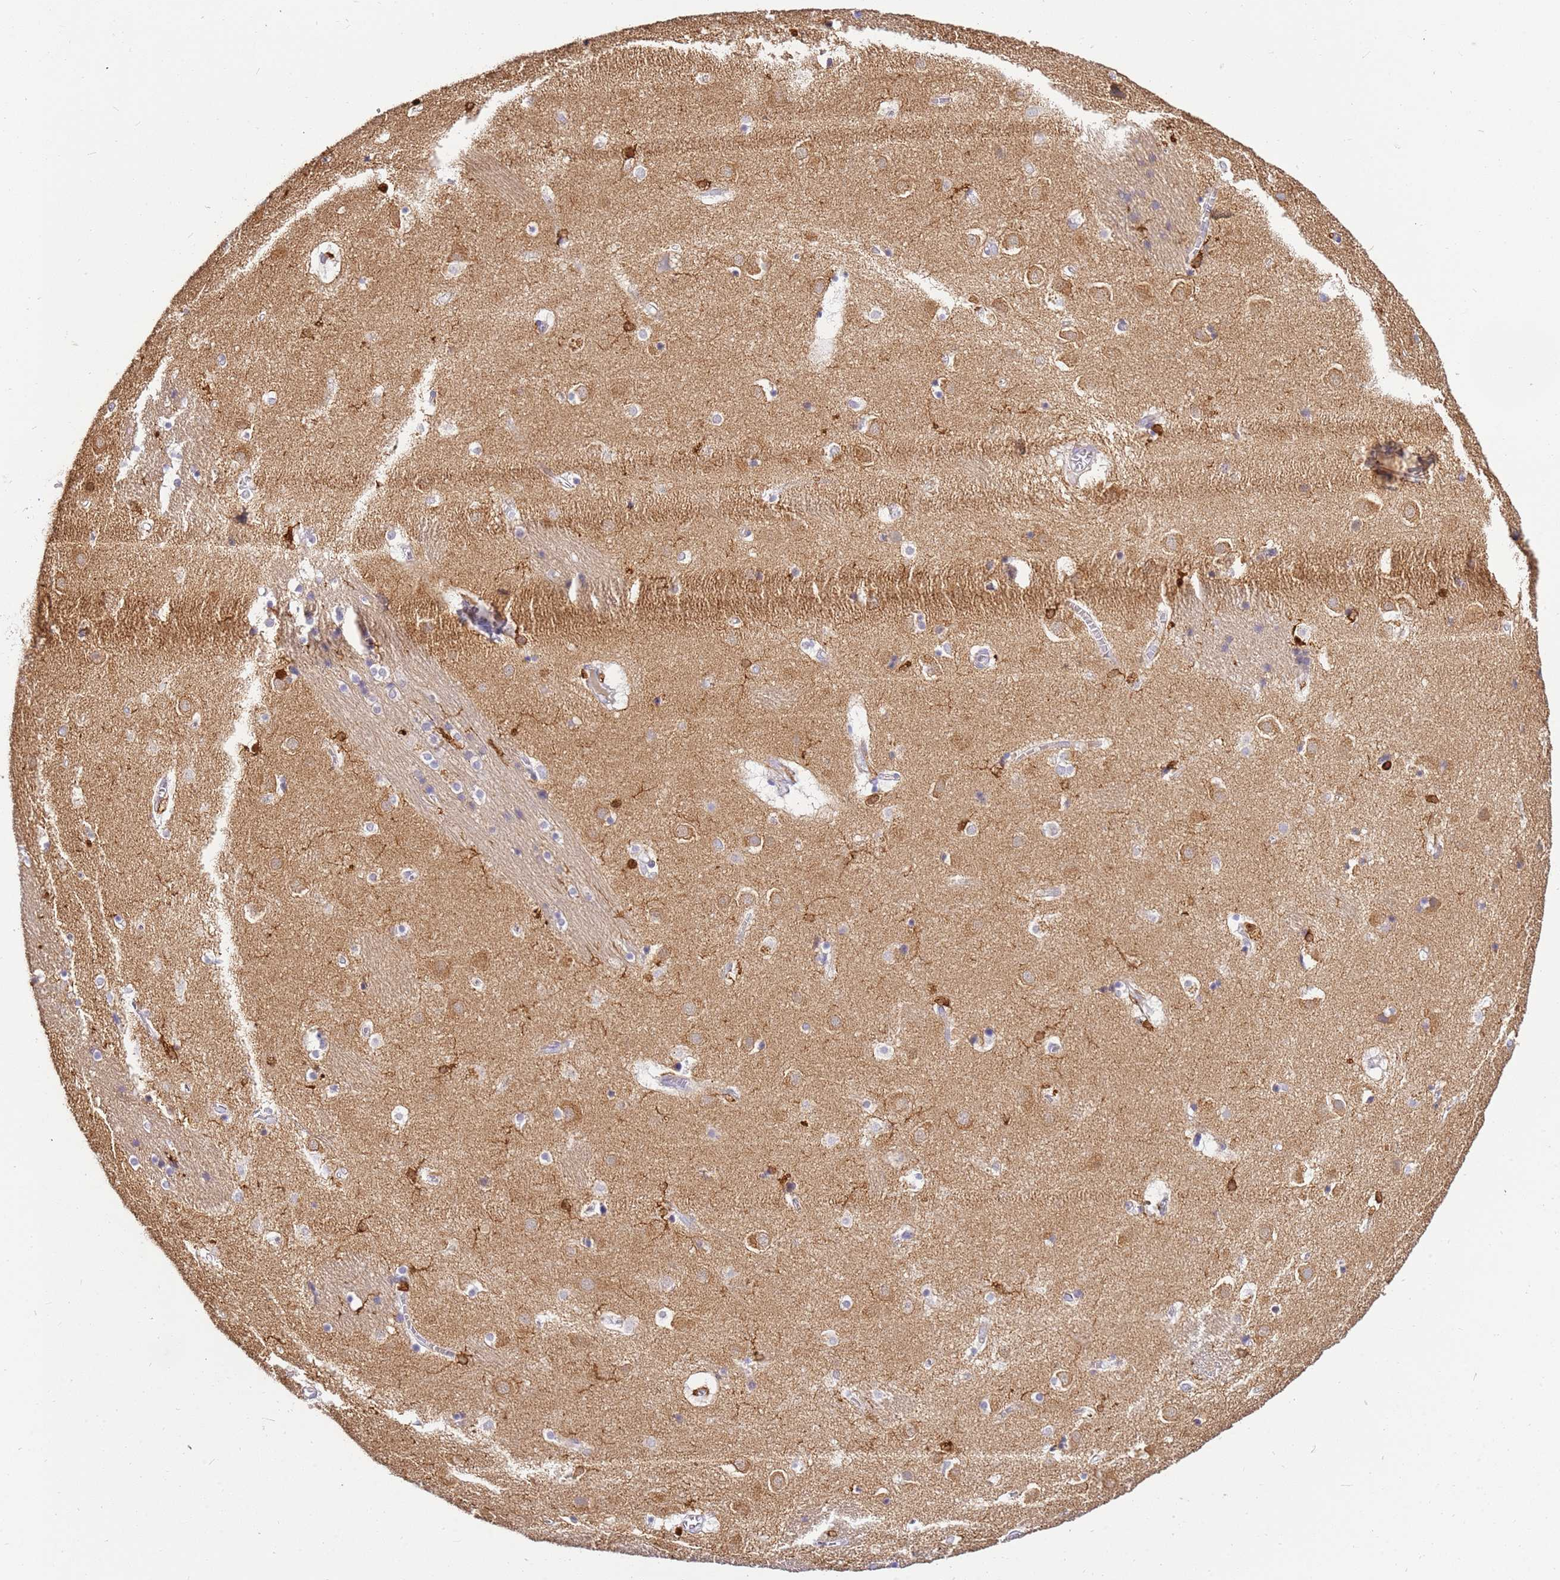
{"staining": {"intensity": "strong", "quantity": "25%-75%", "location": "cytoplasmic/membranous"}, "tissue": "caudate", "cell_type": "Glial cells", "image_type": "normal", "snomed": [{"axis": "morphology", "description": "Normal tissue, NOS"}, {"axis": "topography", "description": "Lateral ventricle wall"}], "caption": "DAB (3,3'-diaminobenzidine) immunohistochemical staining of benign human caudate displays strong cytoplasmic/membranous protein staining in about 25%-75% of glial cells. (DAB (3,3'-diaminobenzidine) IHC with brightfield microscopy, high magnification).", "gene": "CORO1A", "patient": {"sex": "male", "age": 70}}